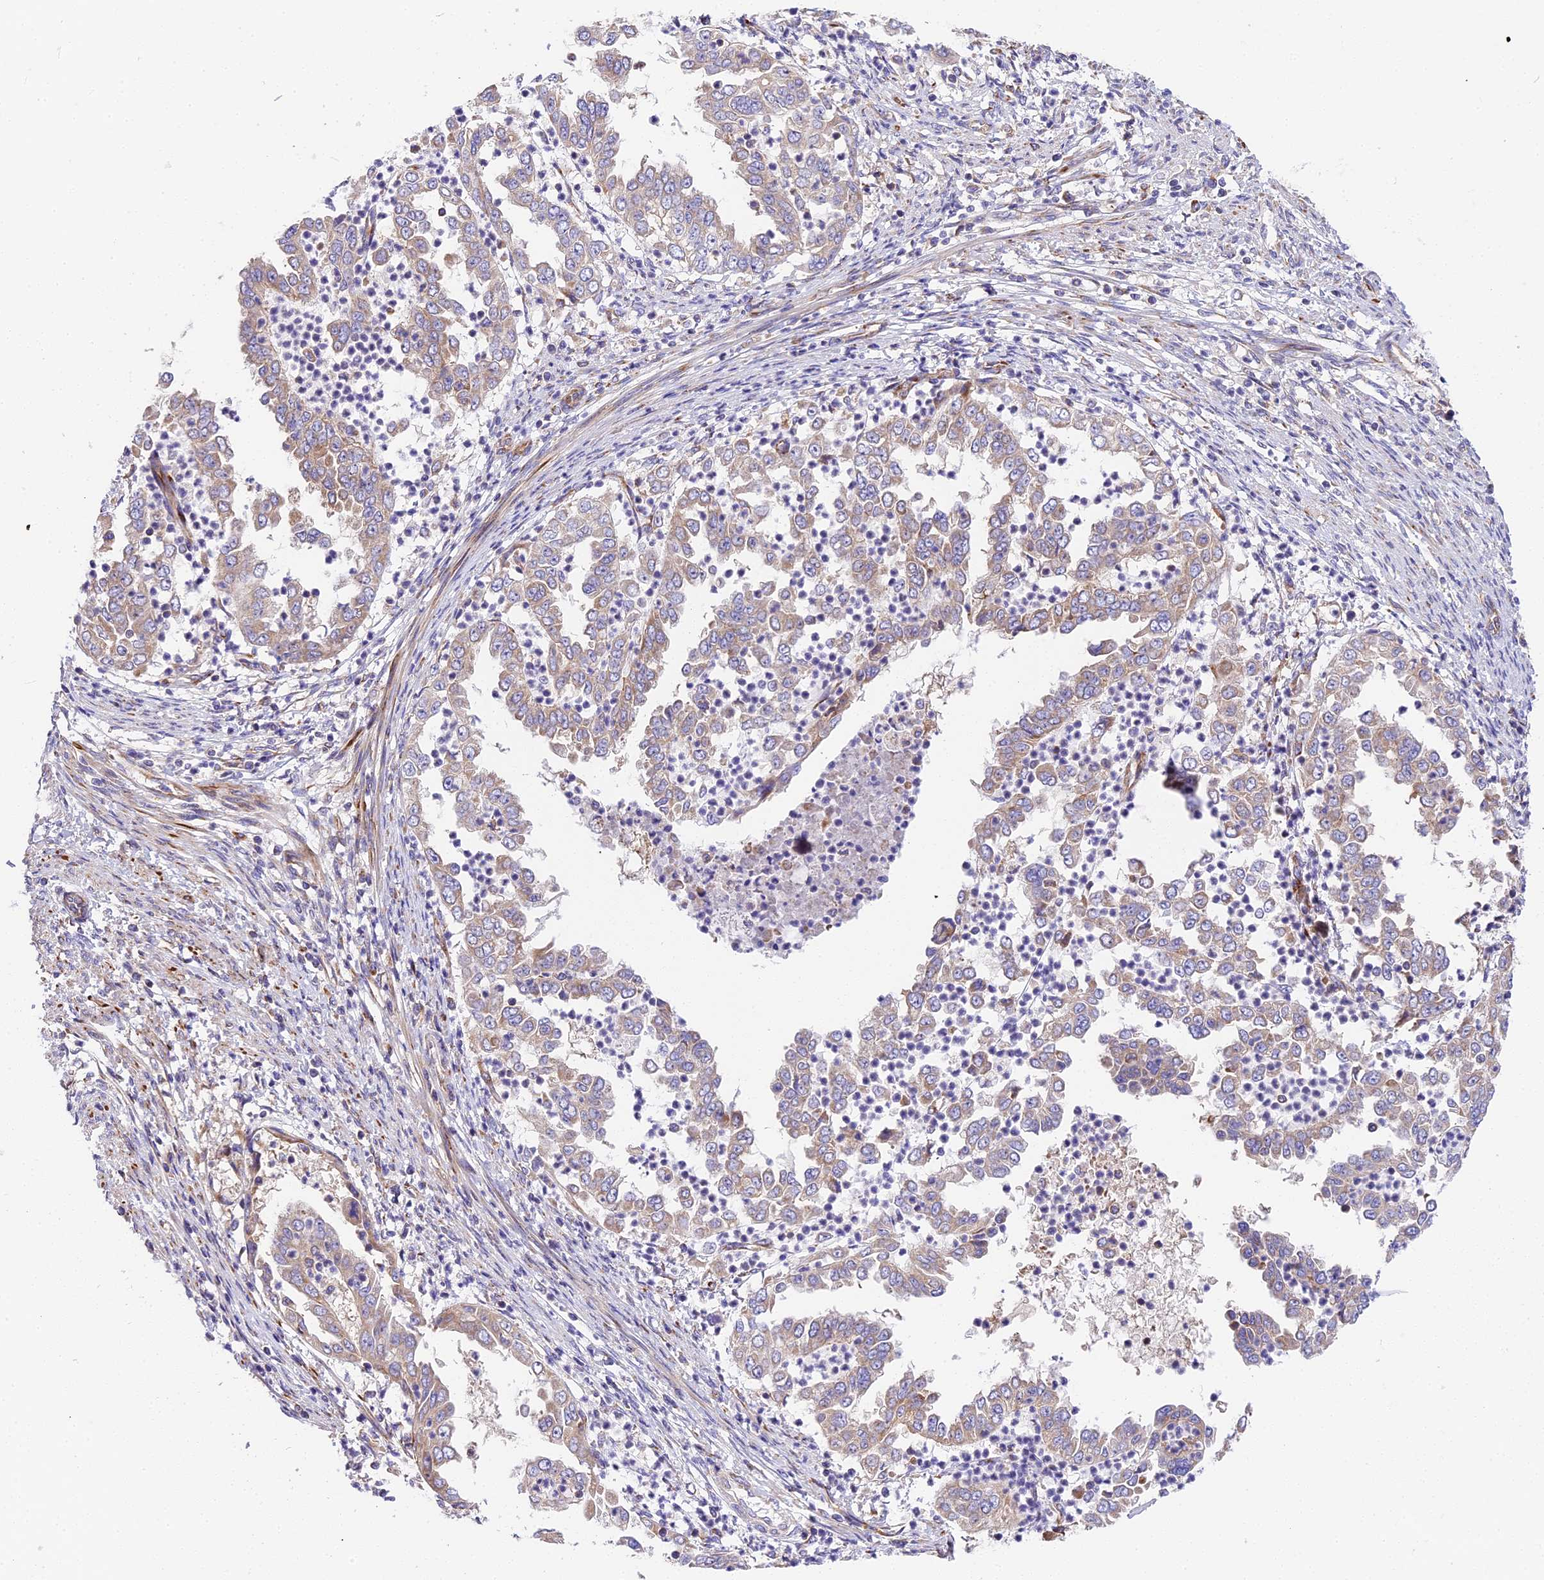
{"staining": {"intensity": "weak", "quantity": "25%-75%", "location": "cytoplasmic/membranous"}, "tissue": "endometrial cancer", "cell_type": "Tumor cells", "image_type": "cancer", "snomed": [{"axis": "morphology", "description": "Adenocarcinoma, NOS"}, {"axis": "topography", "description": "Endometrium"}], "caption": "A histopathology image of human endometrial adenocarcinoma stained for a protein reveals weak cytoplasmic/membranous brown staining in tumor cells. Using DAB (brown) and hematoxylin (blue) stains, captured at high magnification using brightfield microscopy.", "gene": "MRAS", "patient": {"sex": "female", "age": 85}}